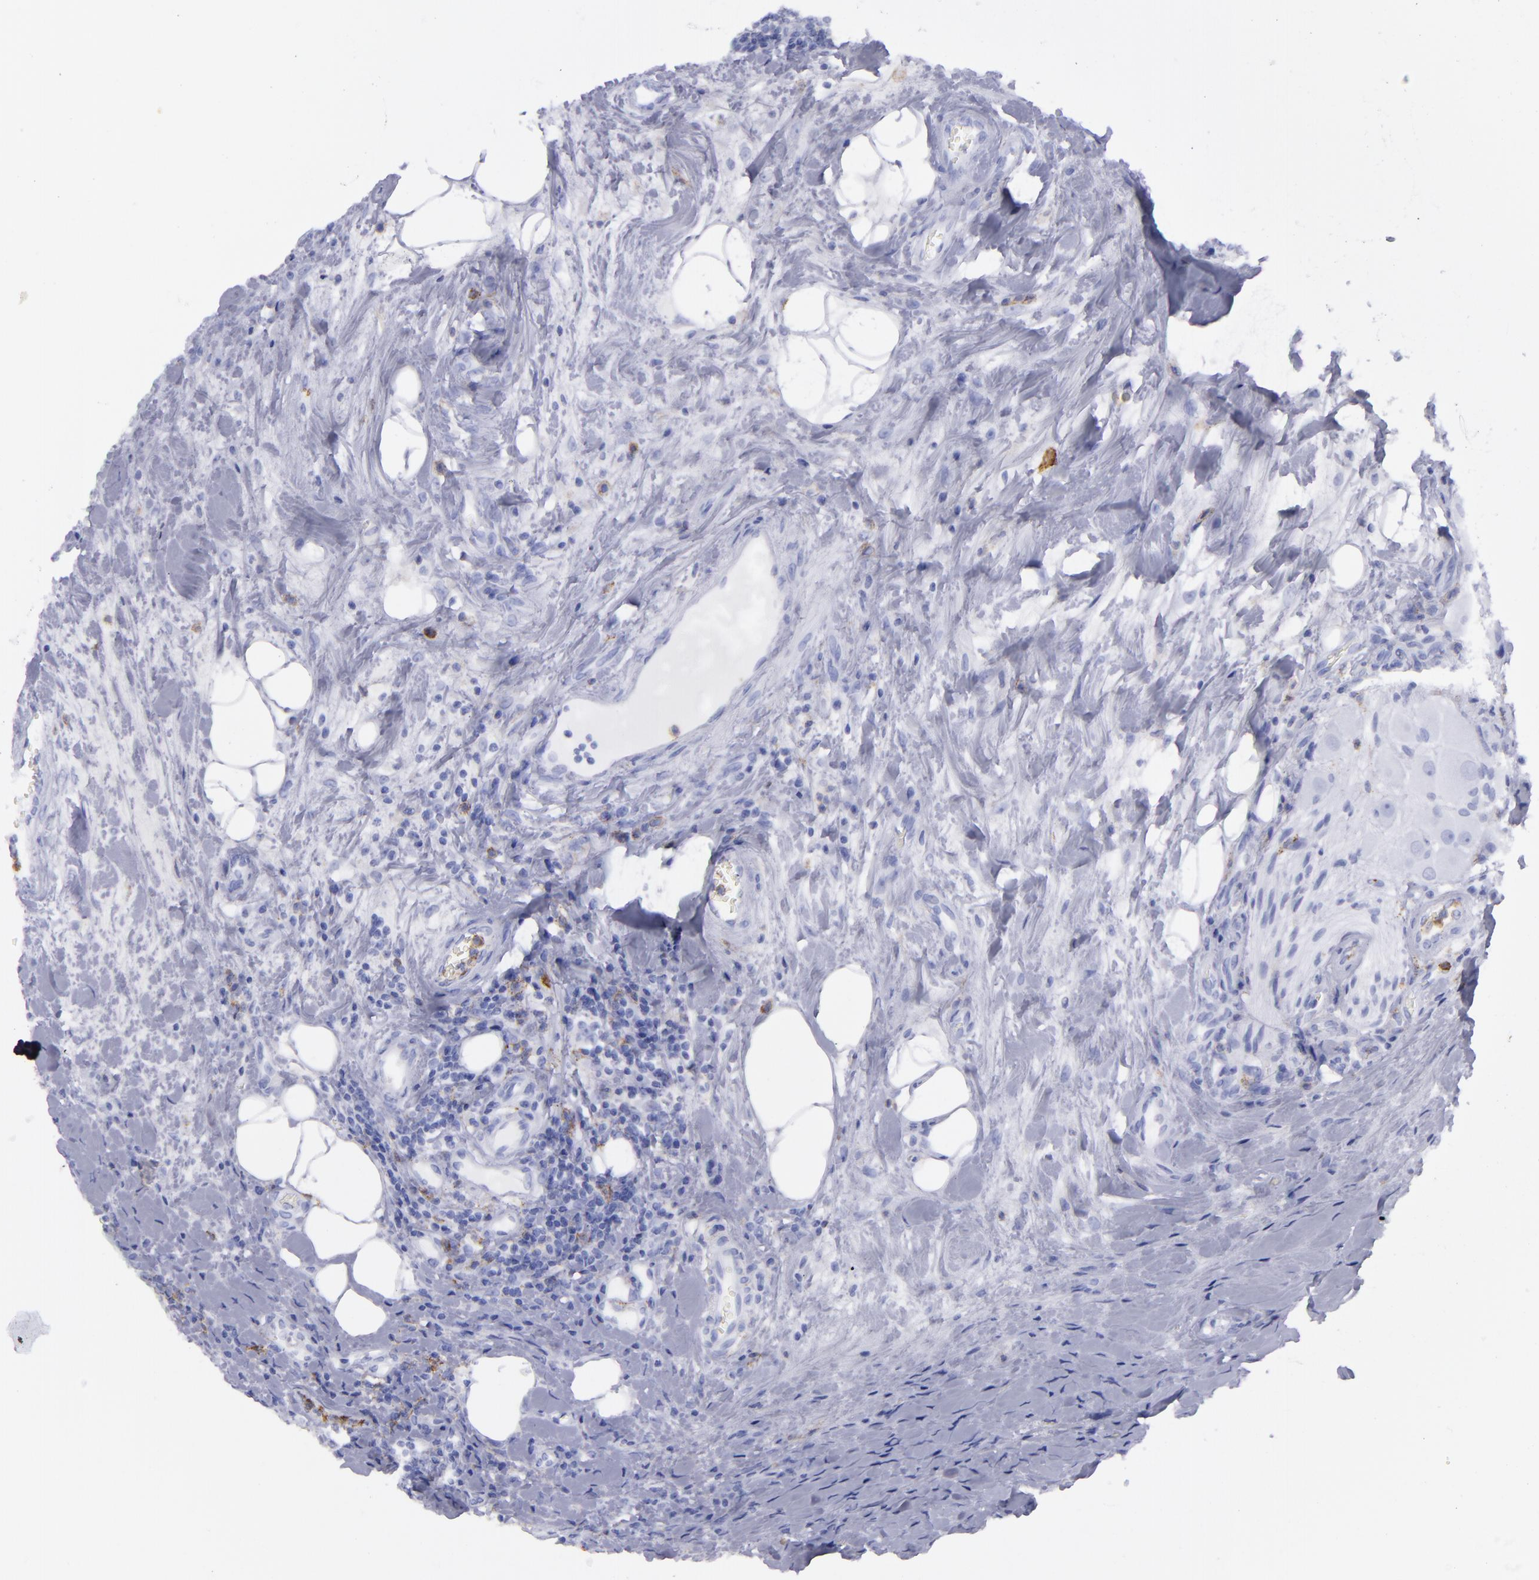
{"staining": {"intensity": "negative", "quantity": "none", "location": "none"}, "tissue": "colorectal cancer", "cell_type": "Tumor cells", "image_type": "cancer", "snomed": [{"axis": "morphology", "description": "Adenocarcinoma, NOS"}, {"axis": "topography", "description": "Colon"}], "caption": "This is an immunohistochemistry image of human colorectal cancer (adenocarcinoma). There is no expression in tumor cells.", "gene": "SELPLG", "patient": {"sex": "male", "age": 54}}